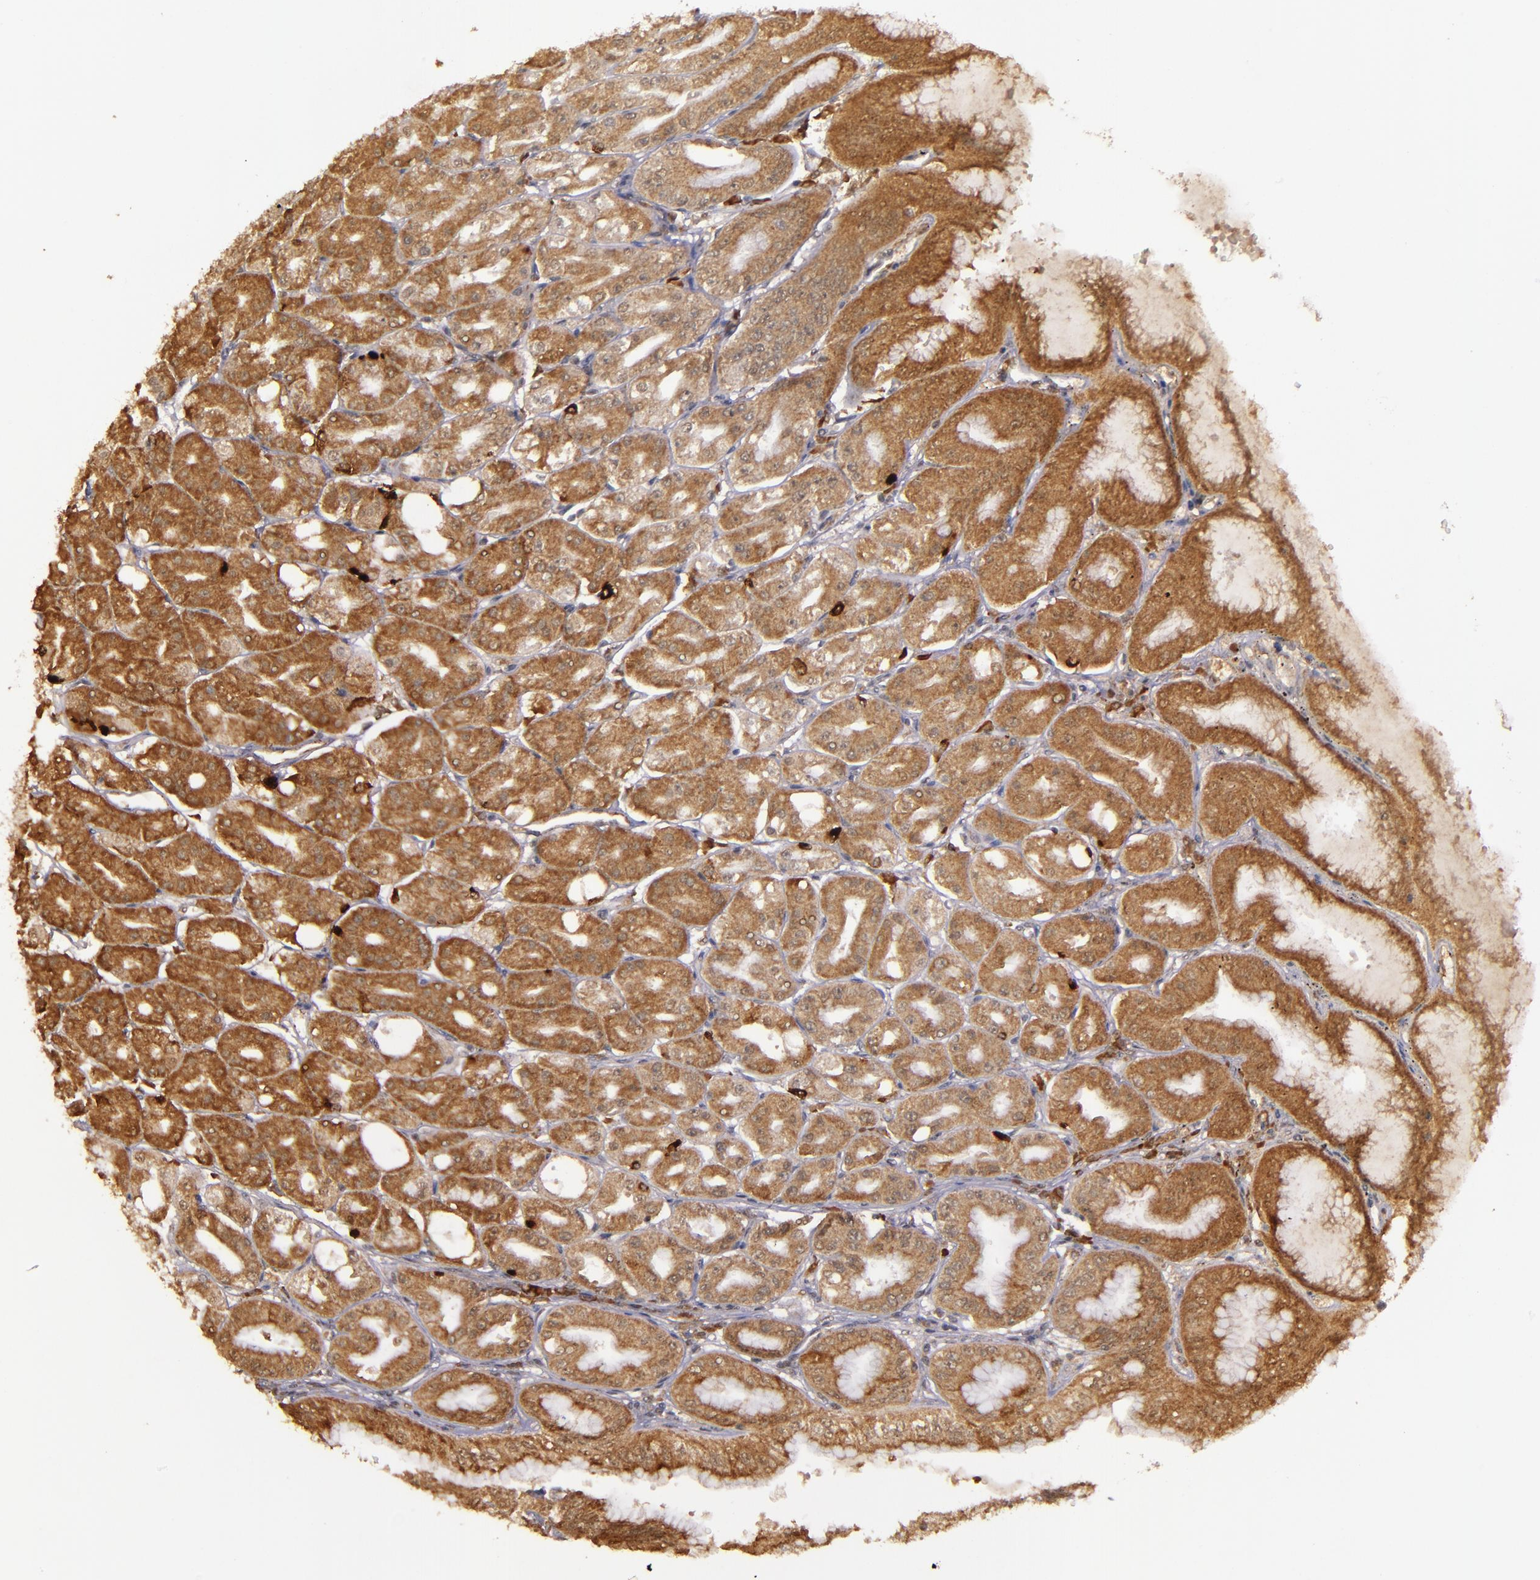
{"staining": {"intensity": "strong", "quantity": ">75%", "location": "cytoplasmic/membranous"}, "tissue": "stomach", "cell_type": "Glandular cells", "image_type": "normal", "snomed": [{"axis": "morphology", "description": "Normal tissue, NOS"}, {"axis": "topography", "description": "Stomach, lower"}], "caption": "This is a micrograph of IHC staining of normal stomach, which shows strong positivity in the cytoplasmic/membranous of glandular cells.", "gene": "RIOK3", "patient": {"sex": "male", "age": 71}}